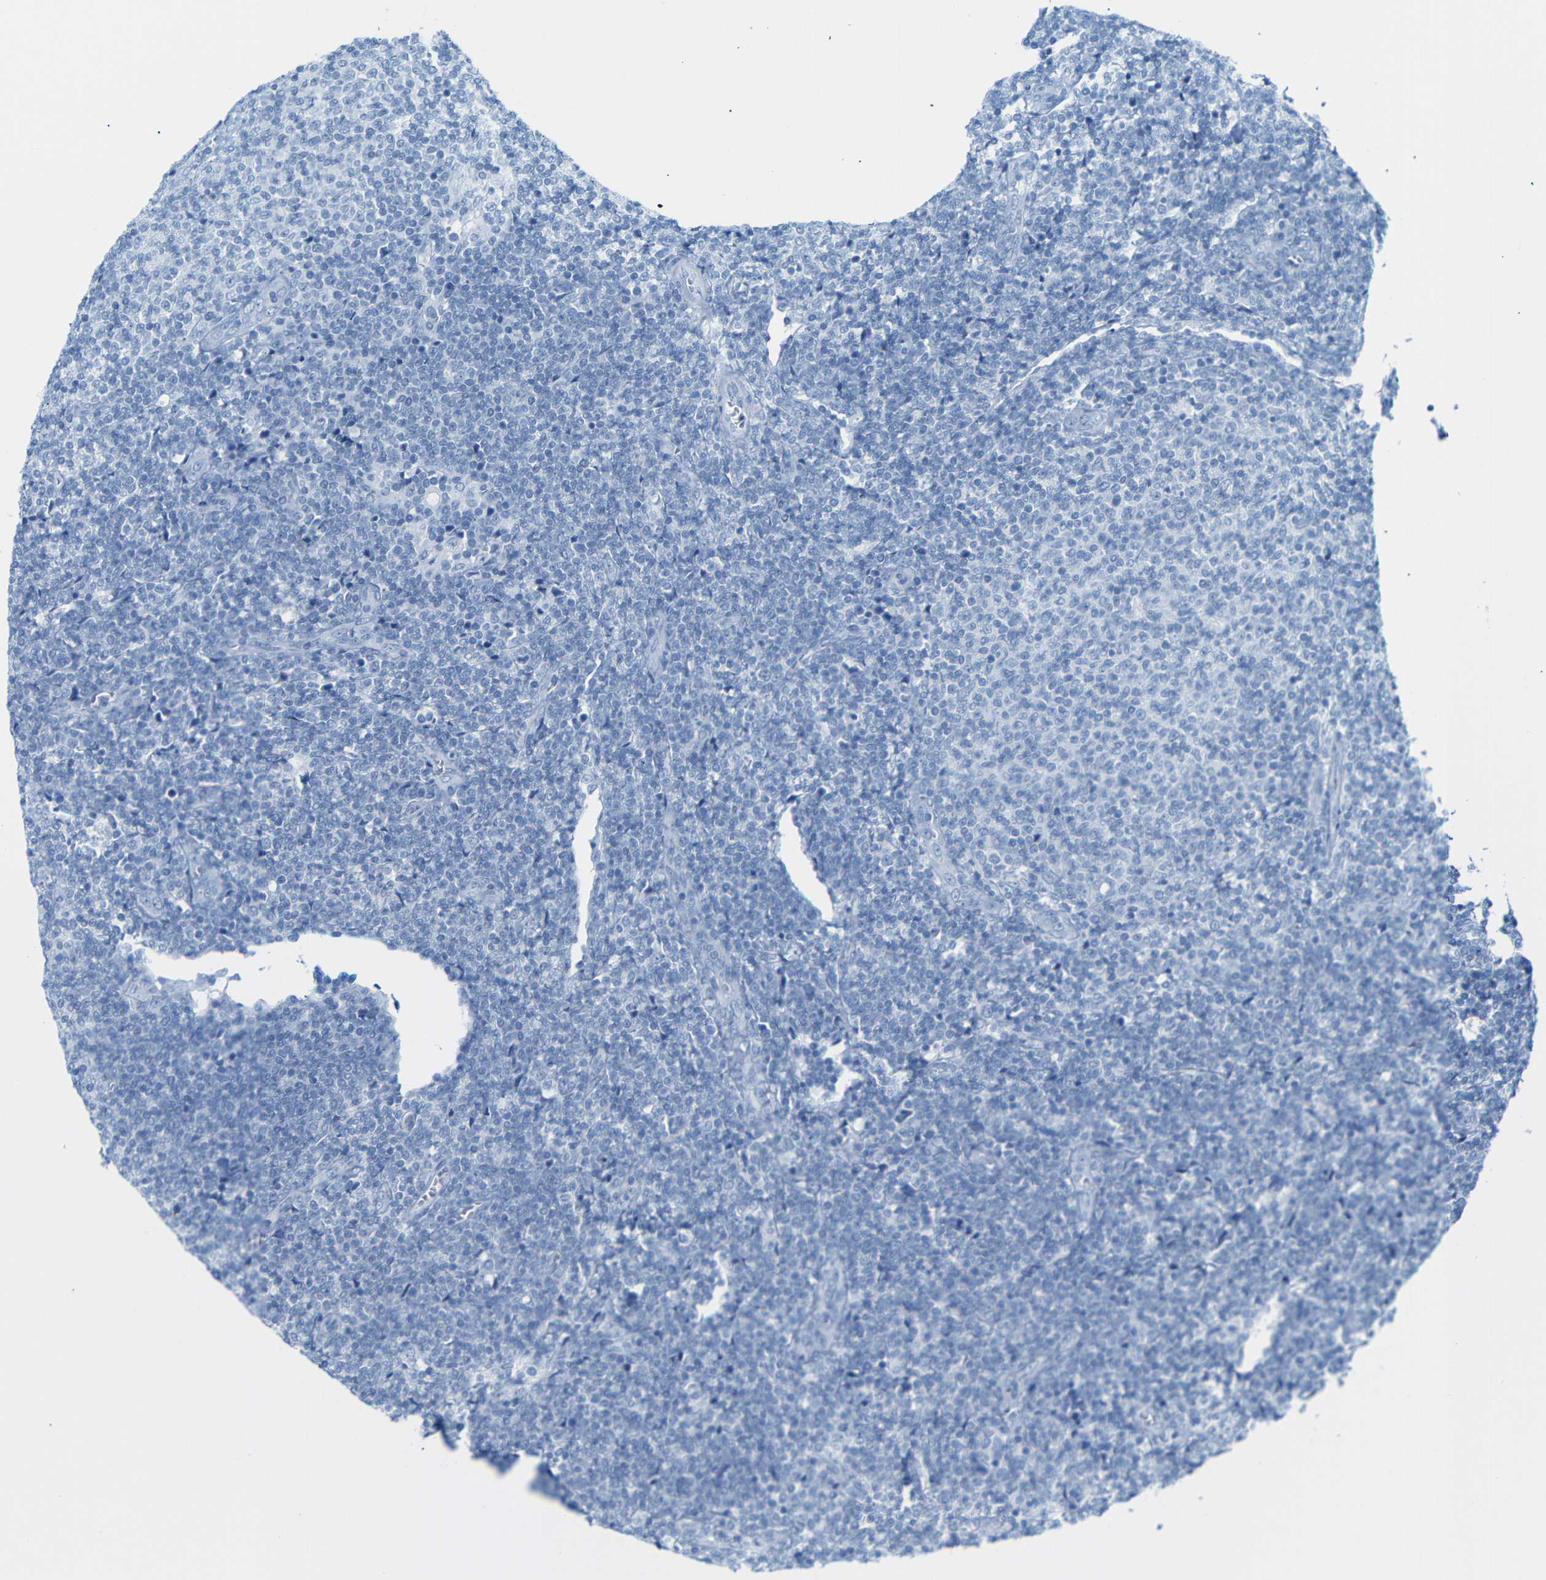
{"staining": {"intensity": "negative", "quantity": "none", "location": "none"}, "tissue": "lymphoma", "cell_type": "Tumor cells", "image_type": "cancer", "snomed": [{"axis": "morphology", "description": "Malignant lymphoma, non-Hodgkin's type, Low grade"}, {"axis": "topography", "description": "Lymph node"}], "caption": "Human malignant lymphoma, non-Hodgkin's type (low-grade) stained for a protein using immunohistochemistry (IHC) shows no positivity in tumor cells.", "gene": "DYNAP", "patient": {"sex": "male", "age": 66}}